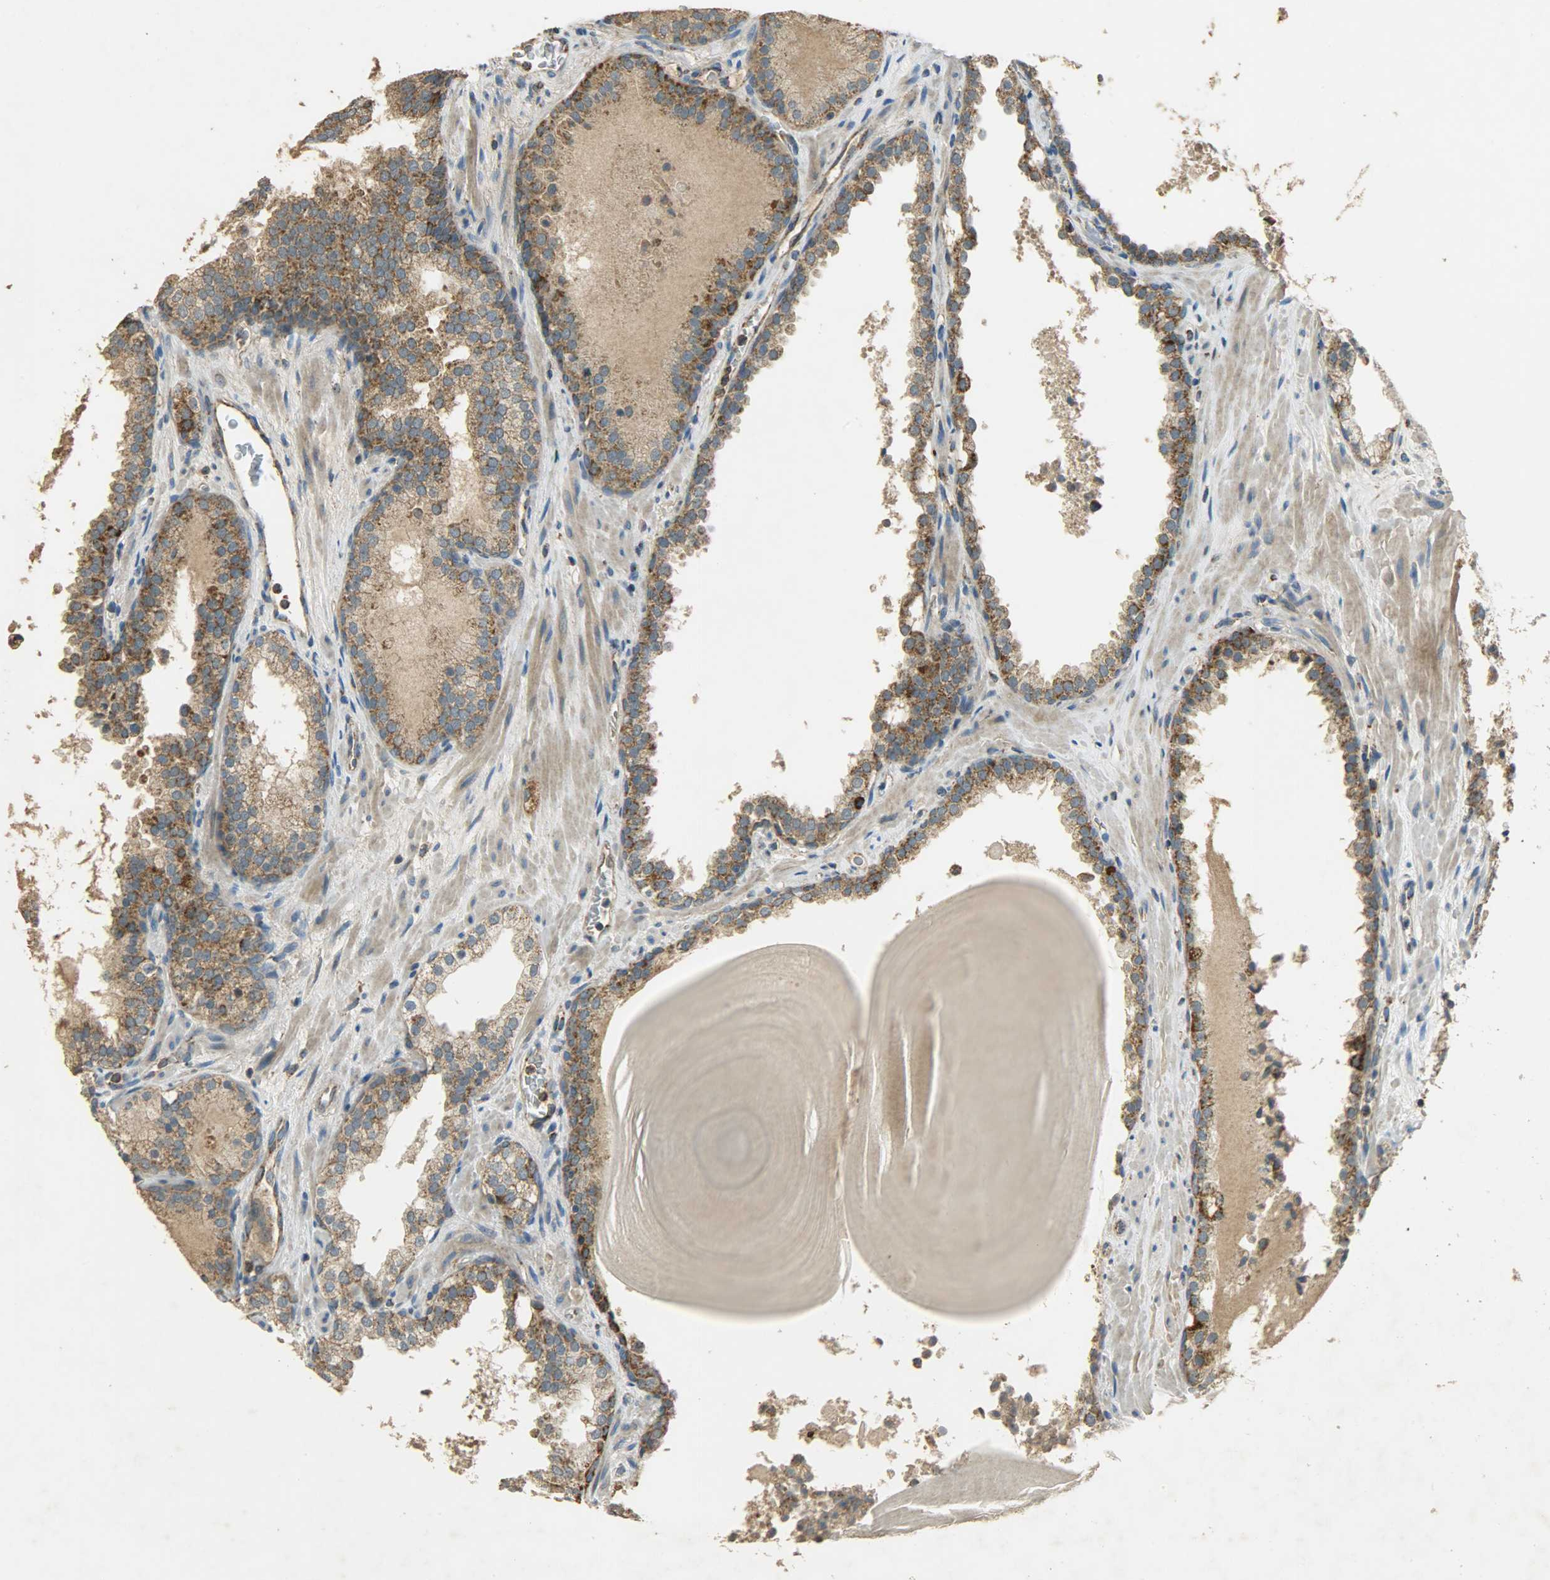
{"staining": {"intensity": "moderate", "quantity": ">75%", "location": "cytoplasmic/membranous"}, "tissue": "prostate cancer", "cell_type": "Tumor cells", "image_type": "cancer", "snomed": [{"axis": "morphology", "description": "Adenocarcinoma, Low grade"}, {"axis": "topography", "description": "Prostate"}], "caption": "The histopathology image displays immunohistochemical staining of prostate low-grade adenocarcinoma. There is moderate cytoplasmic/membranous positivity is seen in about >75% of tumor cells.", "gene": "HDHD5", "patient": {"sex": "male", "age": 63}}